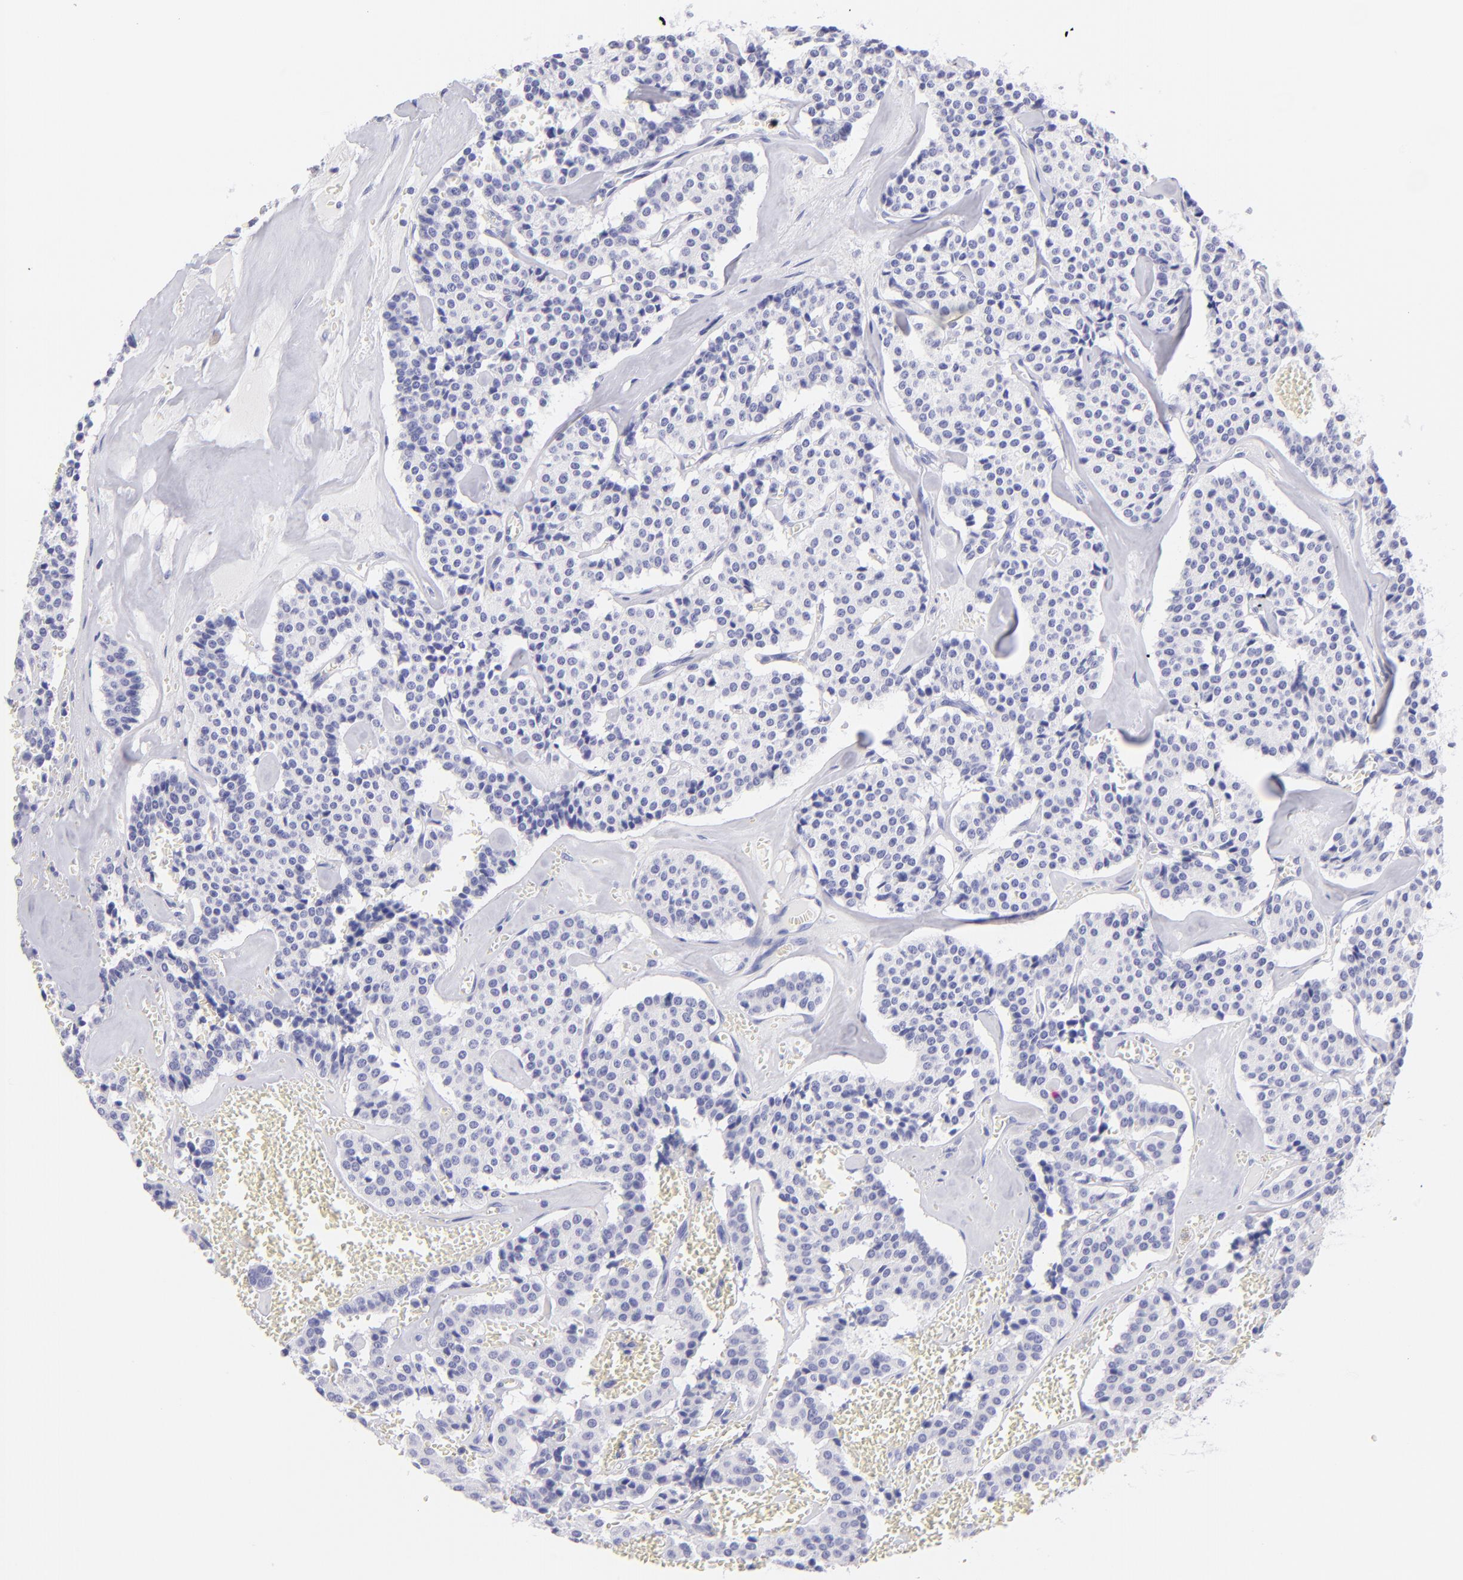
{"staining": {"intensity": "negative", "quantity": "none", "location": "none"}, "tissue": "carcinoid", "cell_type": "Tumor cells", "image_type": "cancer", "snomed": [{"axis": "morphology", "description": "Carcinoid, malignant, NOS"}, {"axis": "topography", "description": "Bronchus"}], "caption": "There is no significant positivity in tumor cells of malignant carcinoid.", "gene": "CNP", "patient": {"sex": "male", "age": 55}}